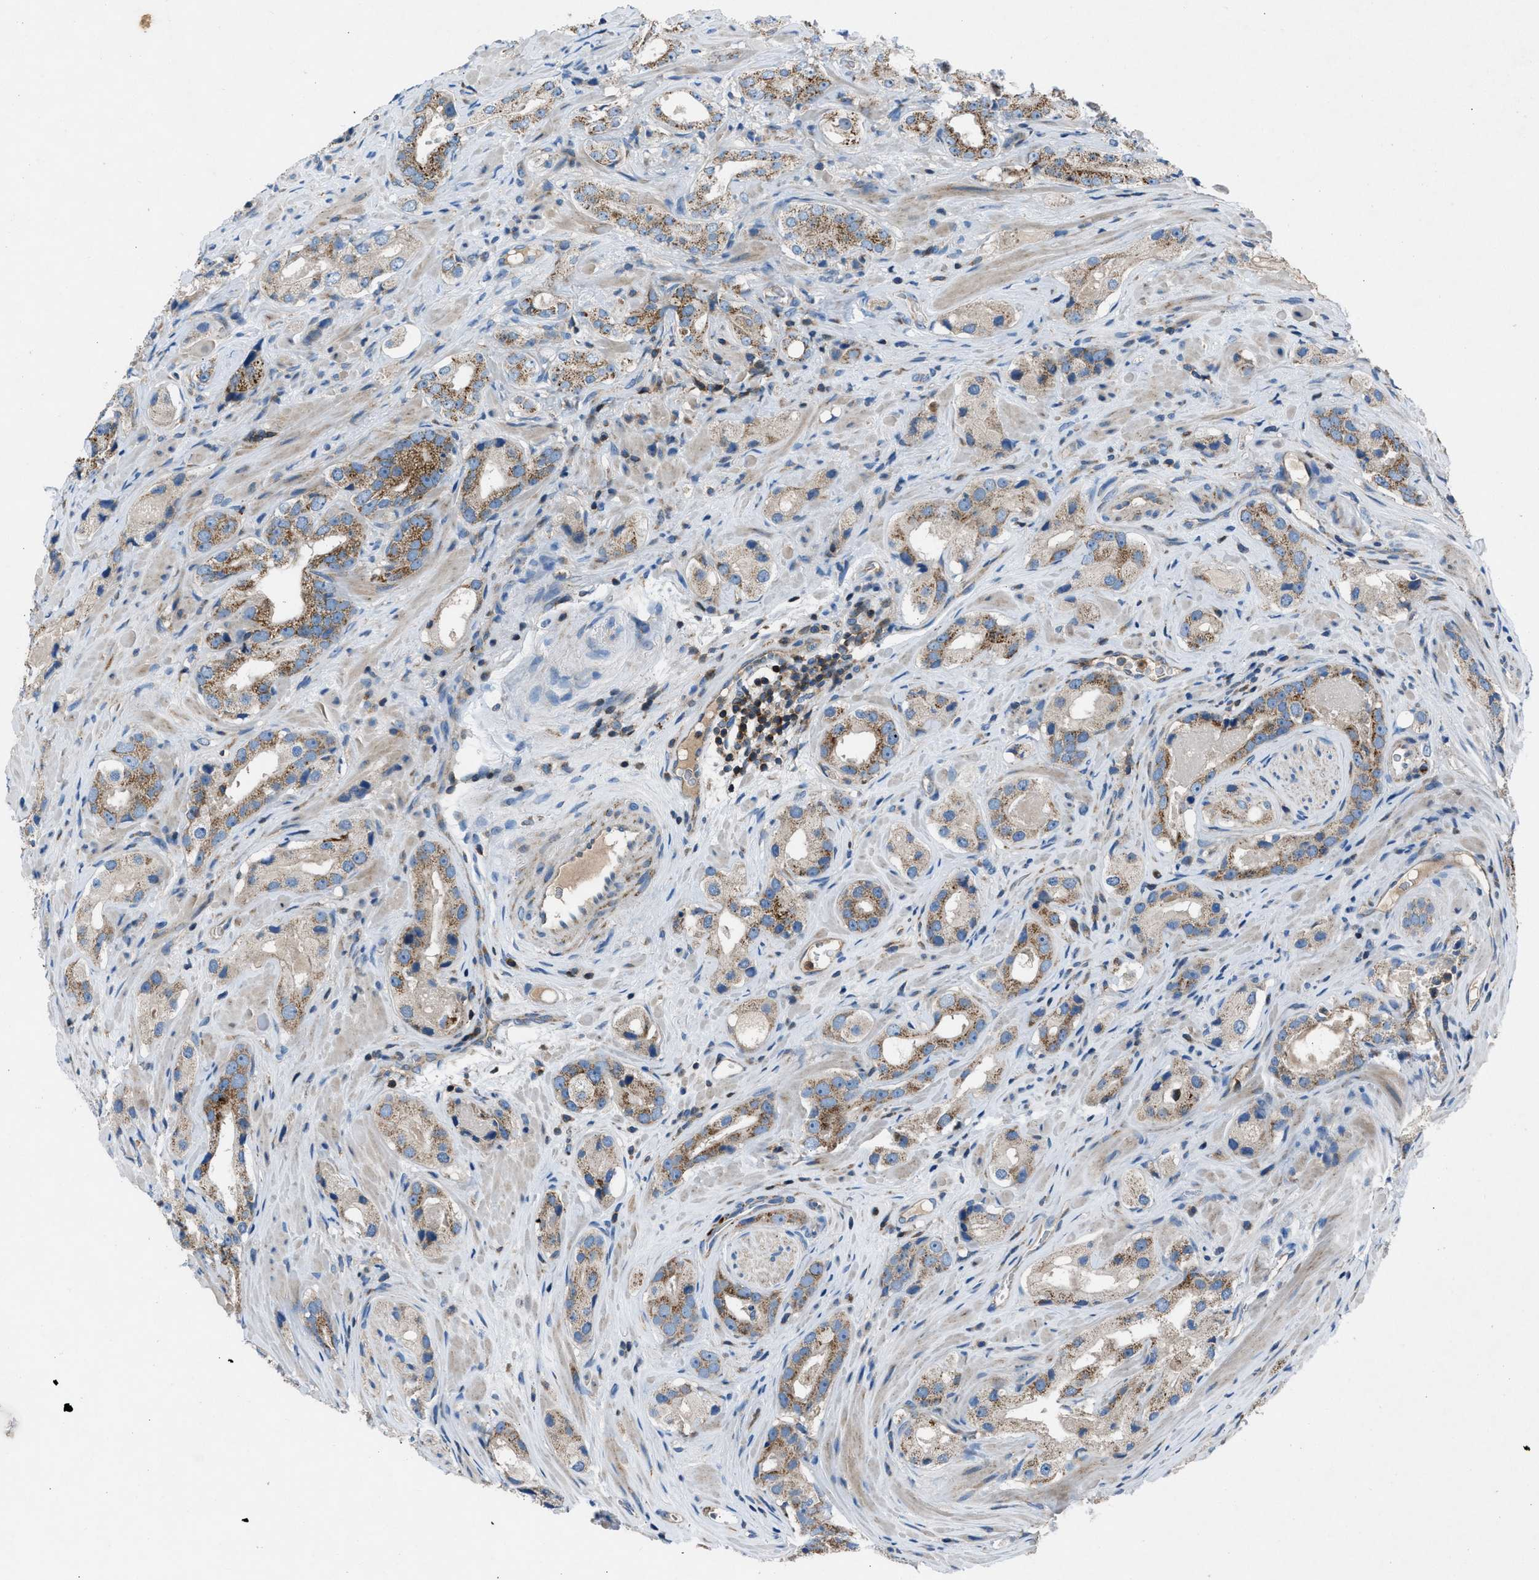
{"staining": {"intensity": "strong", "quantity": ">75%", "location": "cytoplasmic/membranous"}, "tissue": "prostate cancer", "cell_type": "Tumor cells", "image_type": "cancer", "snomed": [{"axis": "morphology", "description": "Adenocarcinoma, High grade"}, {"axis": "topography", "description": "Prostate"}], "caption": "IHC histopathology image of prostate cancer stained for a protein (brown), which shows high levels of strong cytoplasmic/membranous staining in approximately >75% of tumor cells.", "gene": "GRK6", "patient": {"sex": "male", "age": 63}}